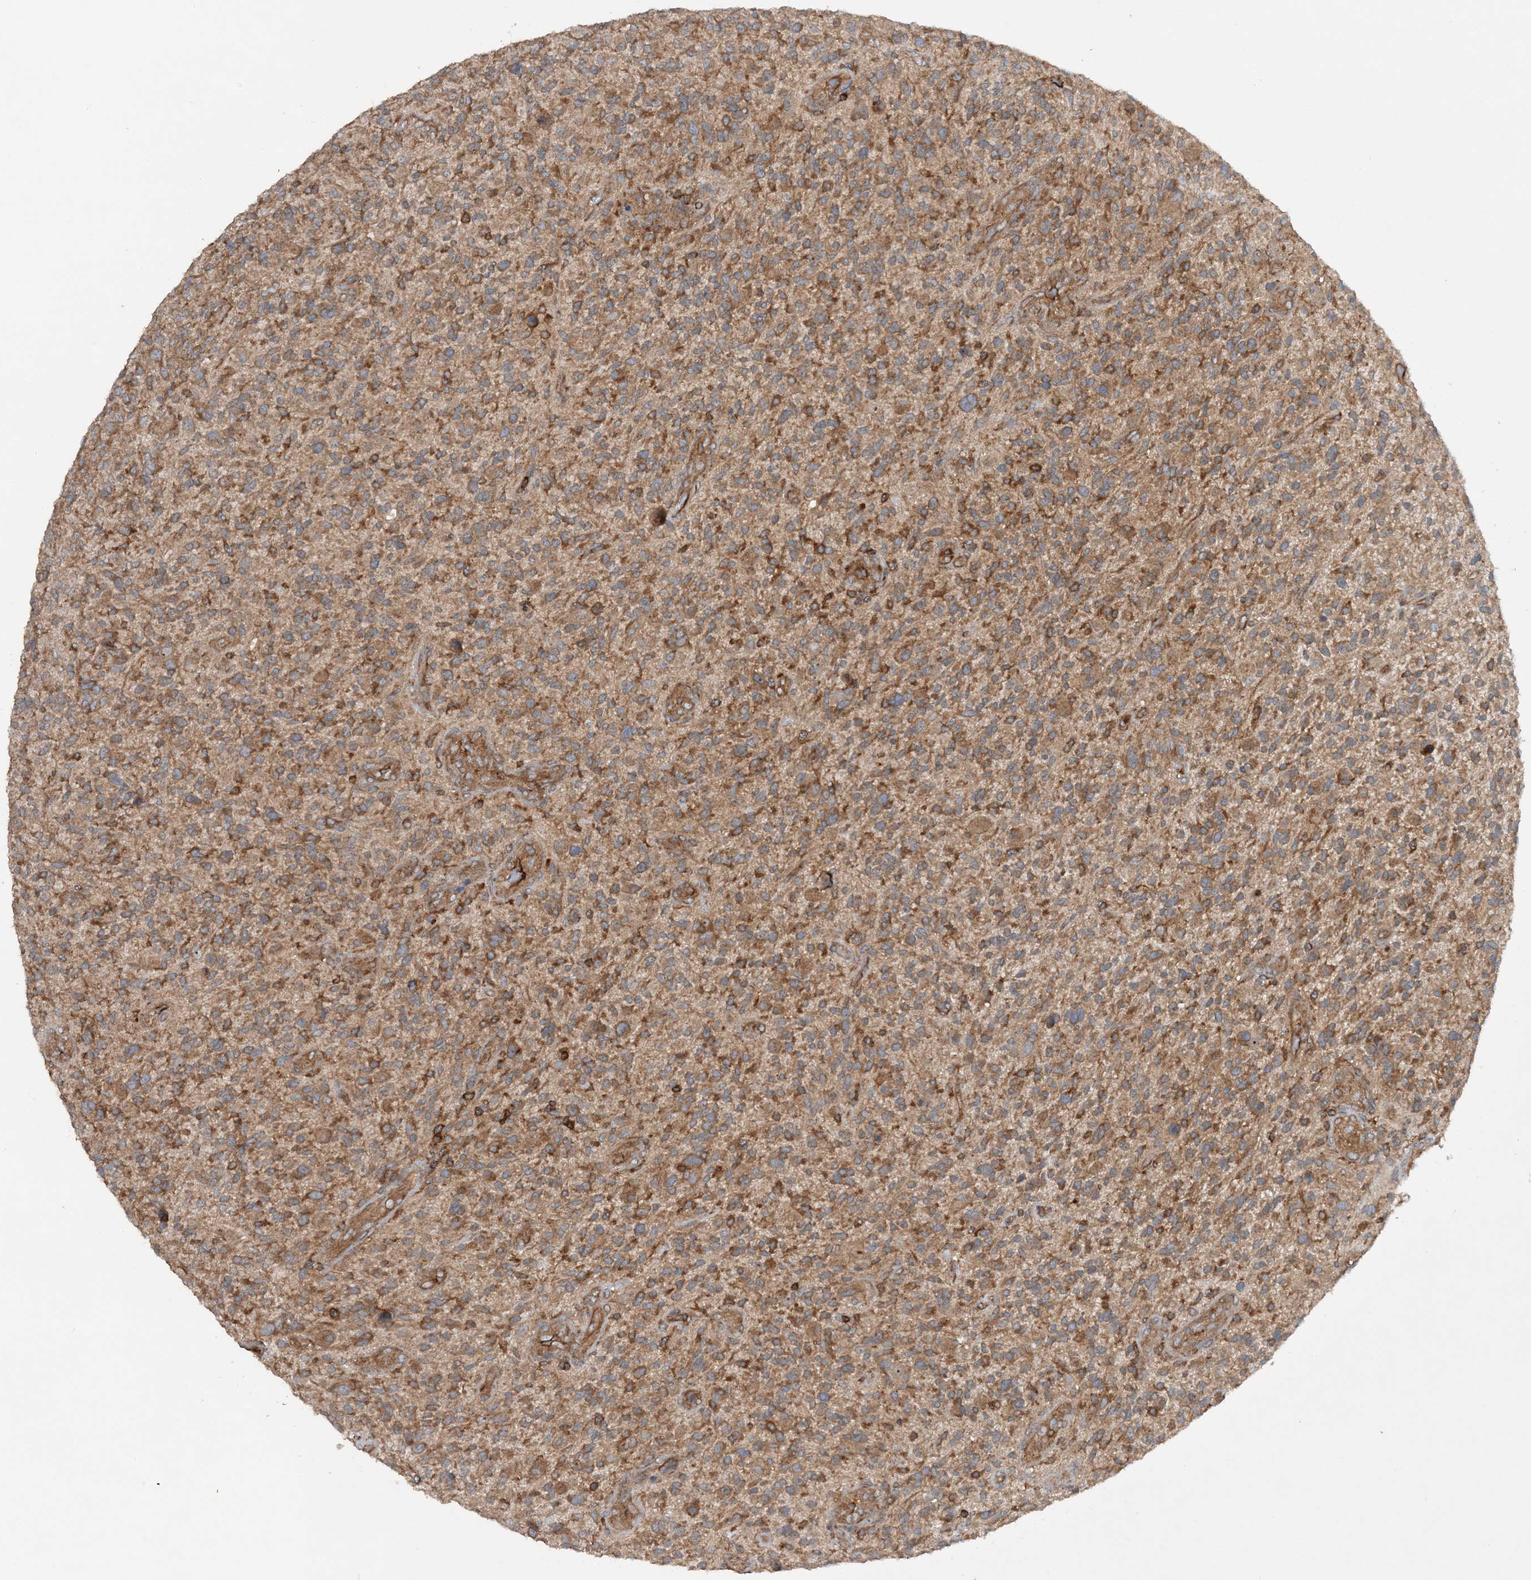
{"staining": {"intensity": "moderate", "quantity": ">75%", "location": "cytoplasmic/membranous"}, "tissue": "glioma", "cell_type": "Tumor cells", "image_type": "cancer", "snomed": [{"axis": "morphology", "description": "Glioma, malignant, High grade"}, {"axis": "topography", "description": "Brain"}], "caption": "Immunohistochemical staining of human glioma exhibits medium levels of moderate cytoplasmic/membranous protein expression in approximately >75% of tumor cells.", "gene": "ACAP2", "patient": {"sex": "male", "age": 47}}